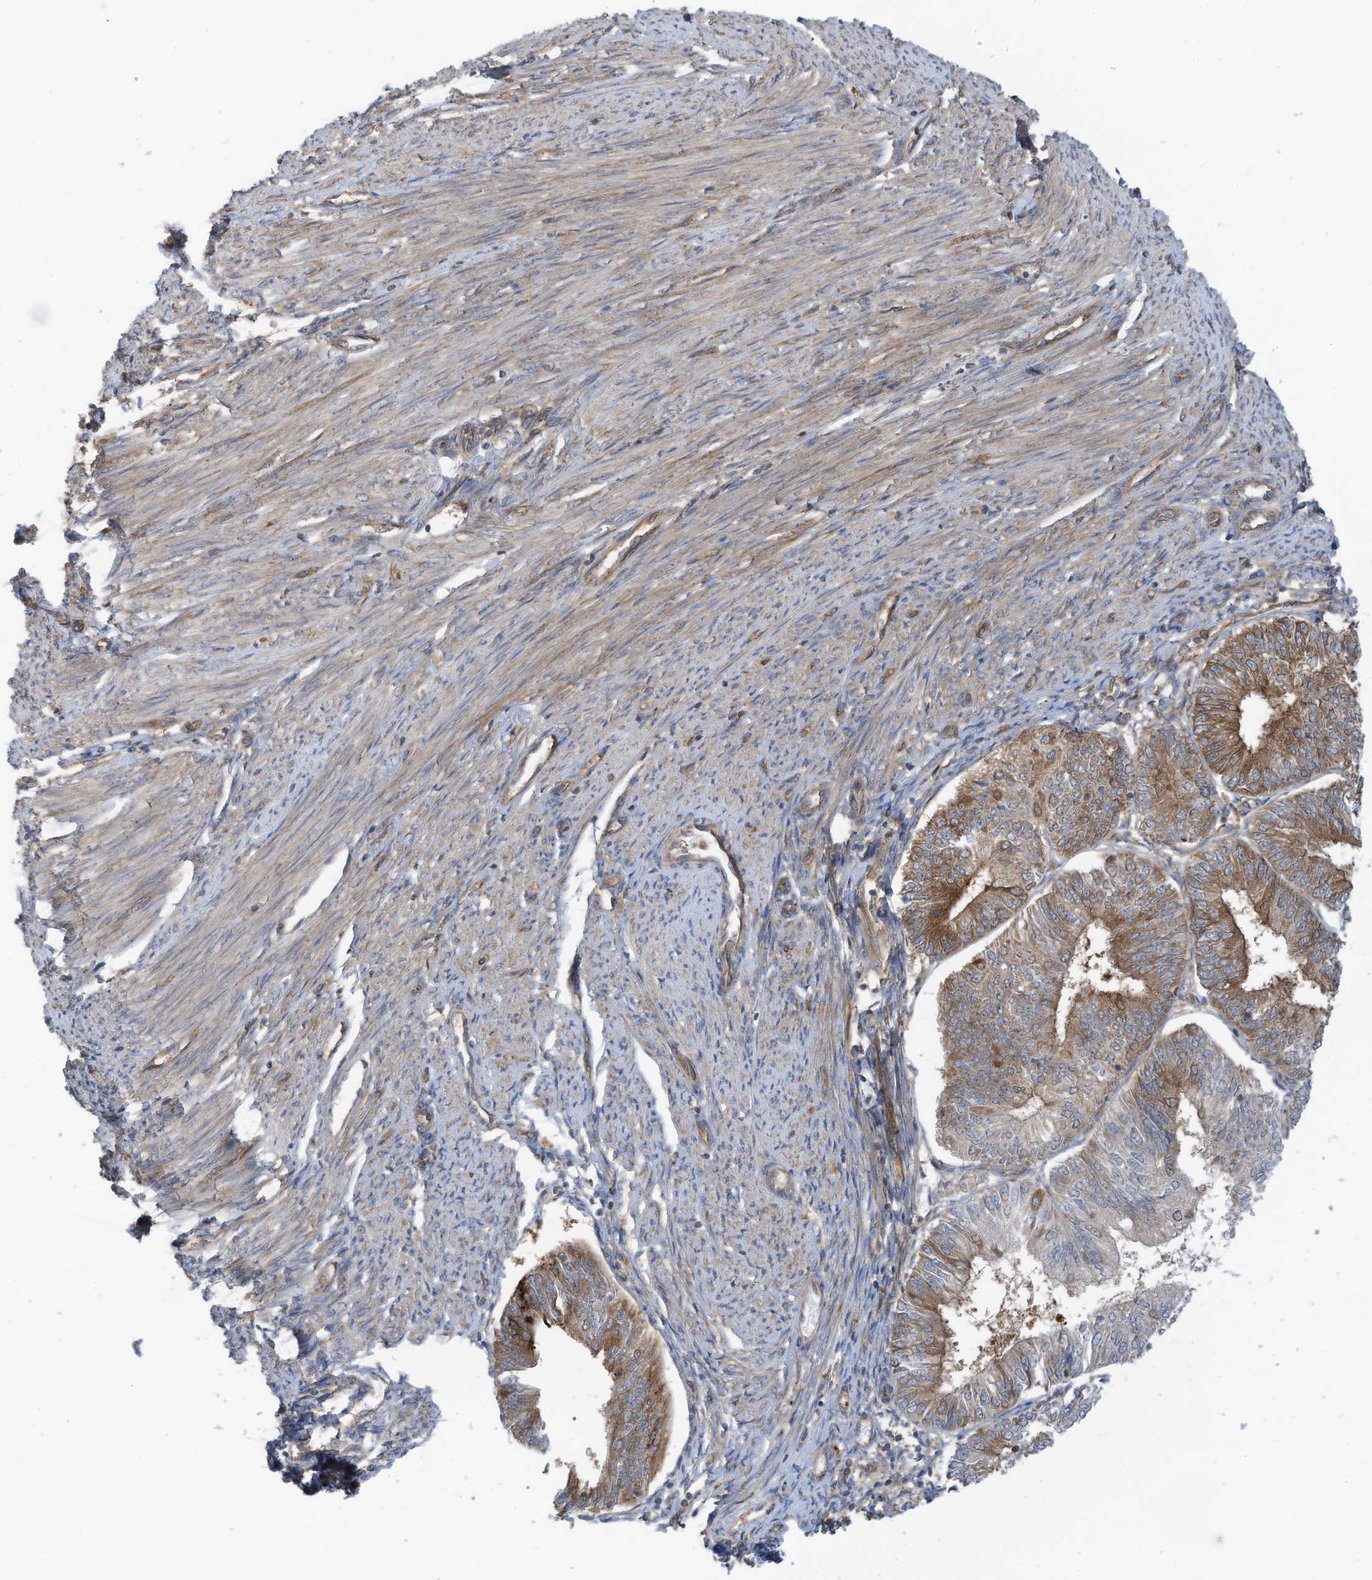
{"staining": {"intensity": "moderate", "quantity": "25%-75%", "location": "cytoplasmic/membranous"}, "tissue": "endometrial cancer", "cell_type": "Tumor cells", "image_type": "cancer", "snomed": [{"axis": "morphology", "description": "Adenocarcinoma, NOS"}, {"axis": "topography", "description": "Endometrium"}], "caption": "Immunohistochemical staining of human endometrial adenocarcinoma reveals medium levels of moderate cytoplasmic/membranous protein staining in approximately 25%-75% of tumor cells.", "gene": "REPS1", "patient": {"sex": "female", "age": 58}}